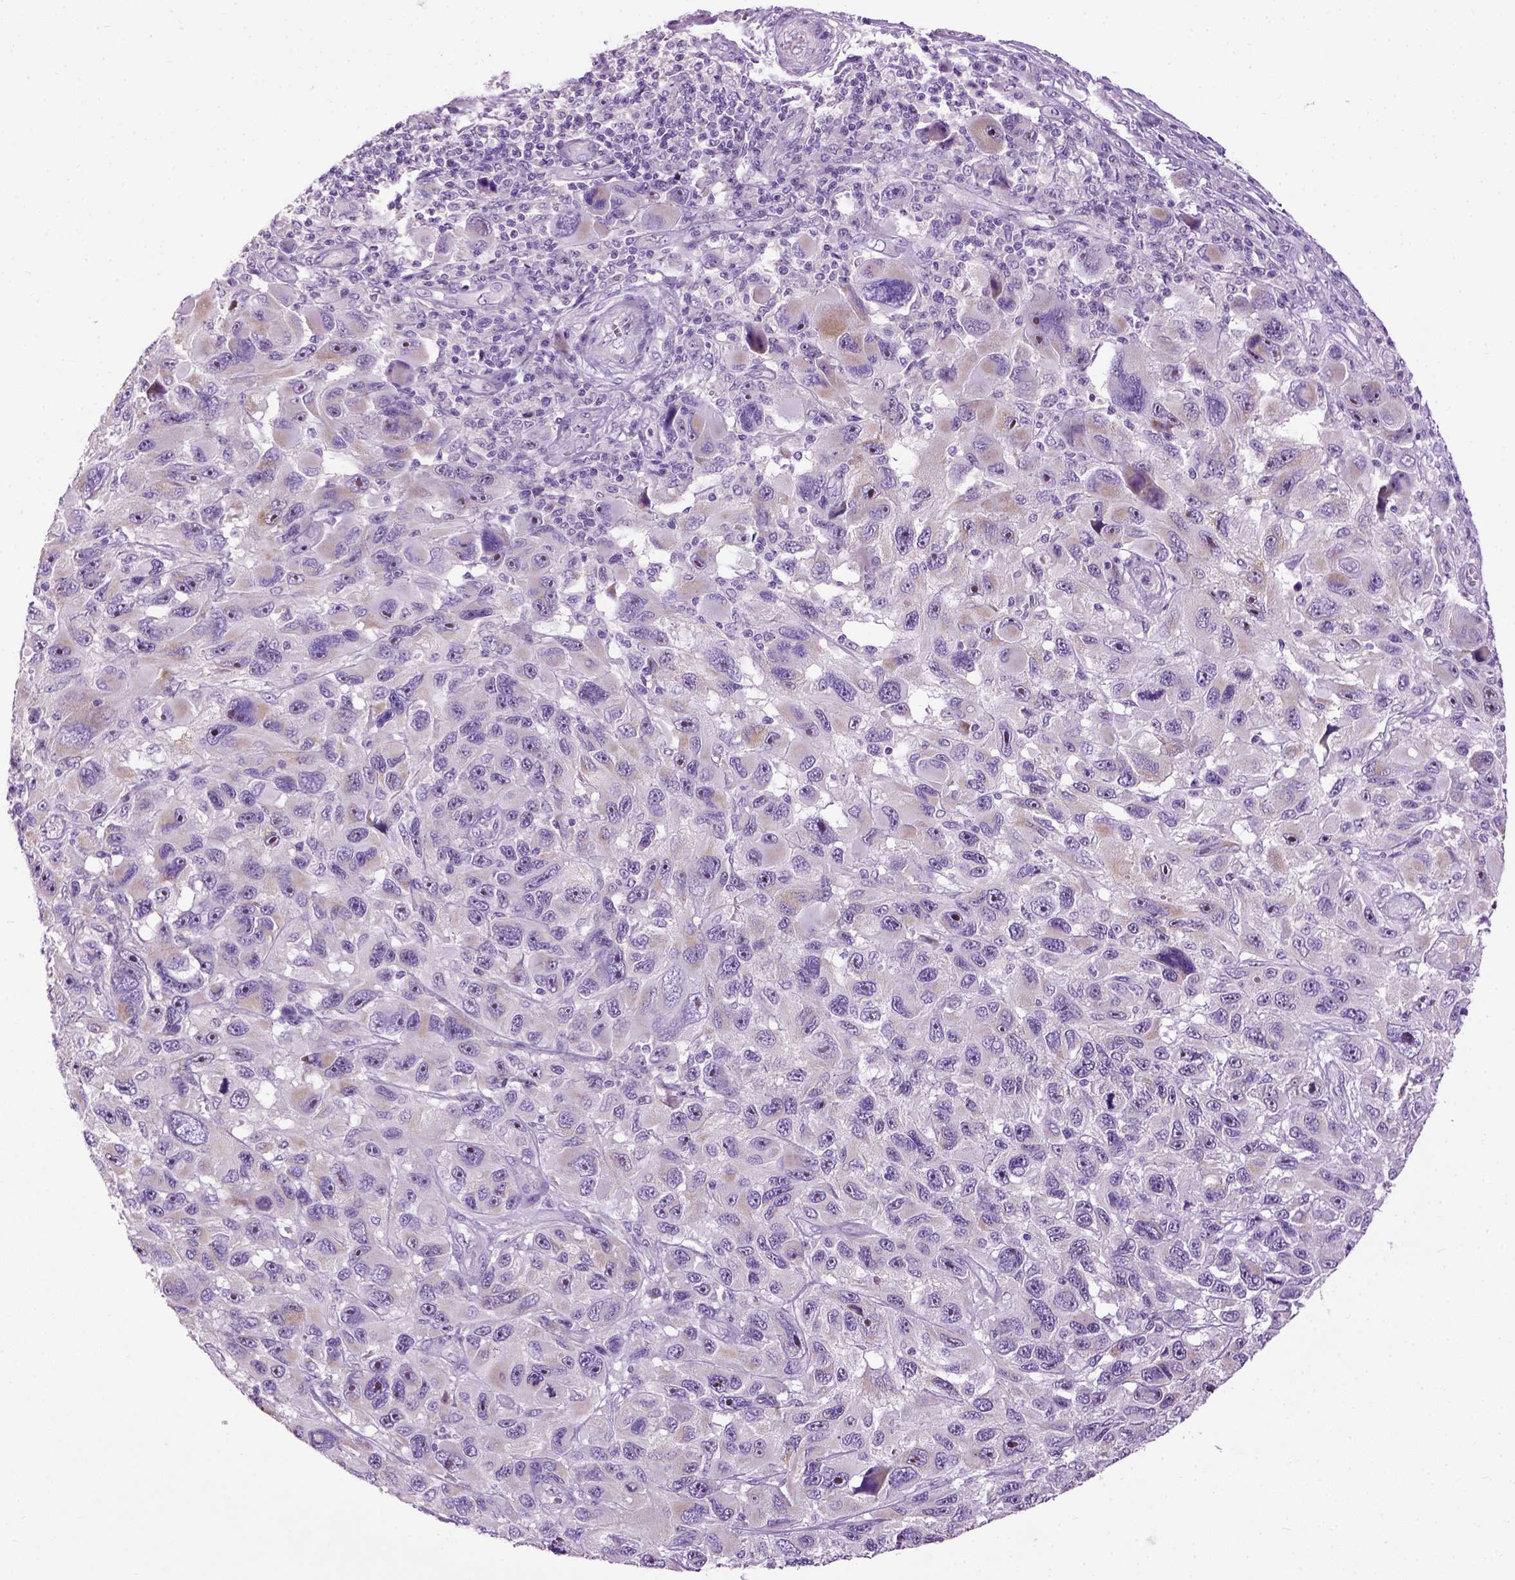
{"staining": {"intensity": "negative", "quantity": "none", "location": "none"}, "tissue": "melanoma", "cell_type": "Tumor cells", "image_type": "cancer", "snomed": [{"axis": "morphology", "description": "Malignant melanoma, NOS"}, {"axis": "topography", "description": "Skin"}], "caption": "Melanoma stained for a protein using IHC demonstrates no expression tumor cells.", "gene": "UTP4", "patient": {"sex": "male", "age": 53}}